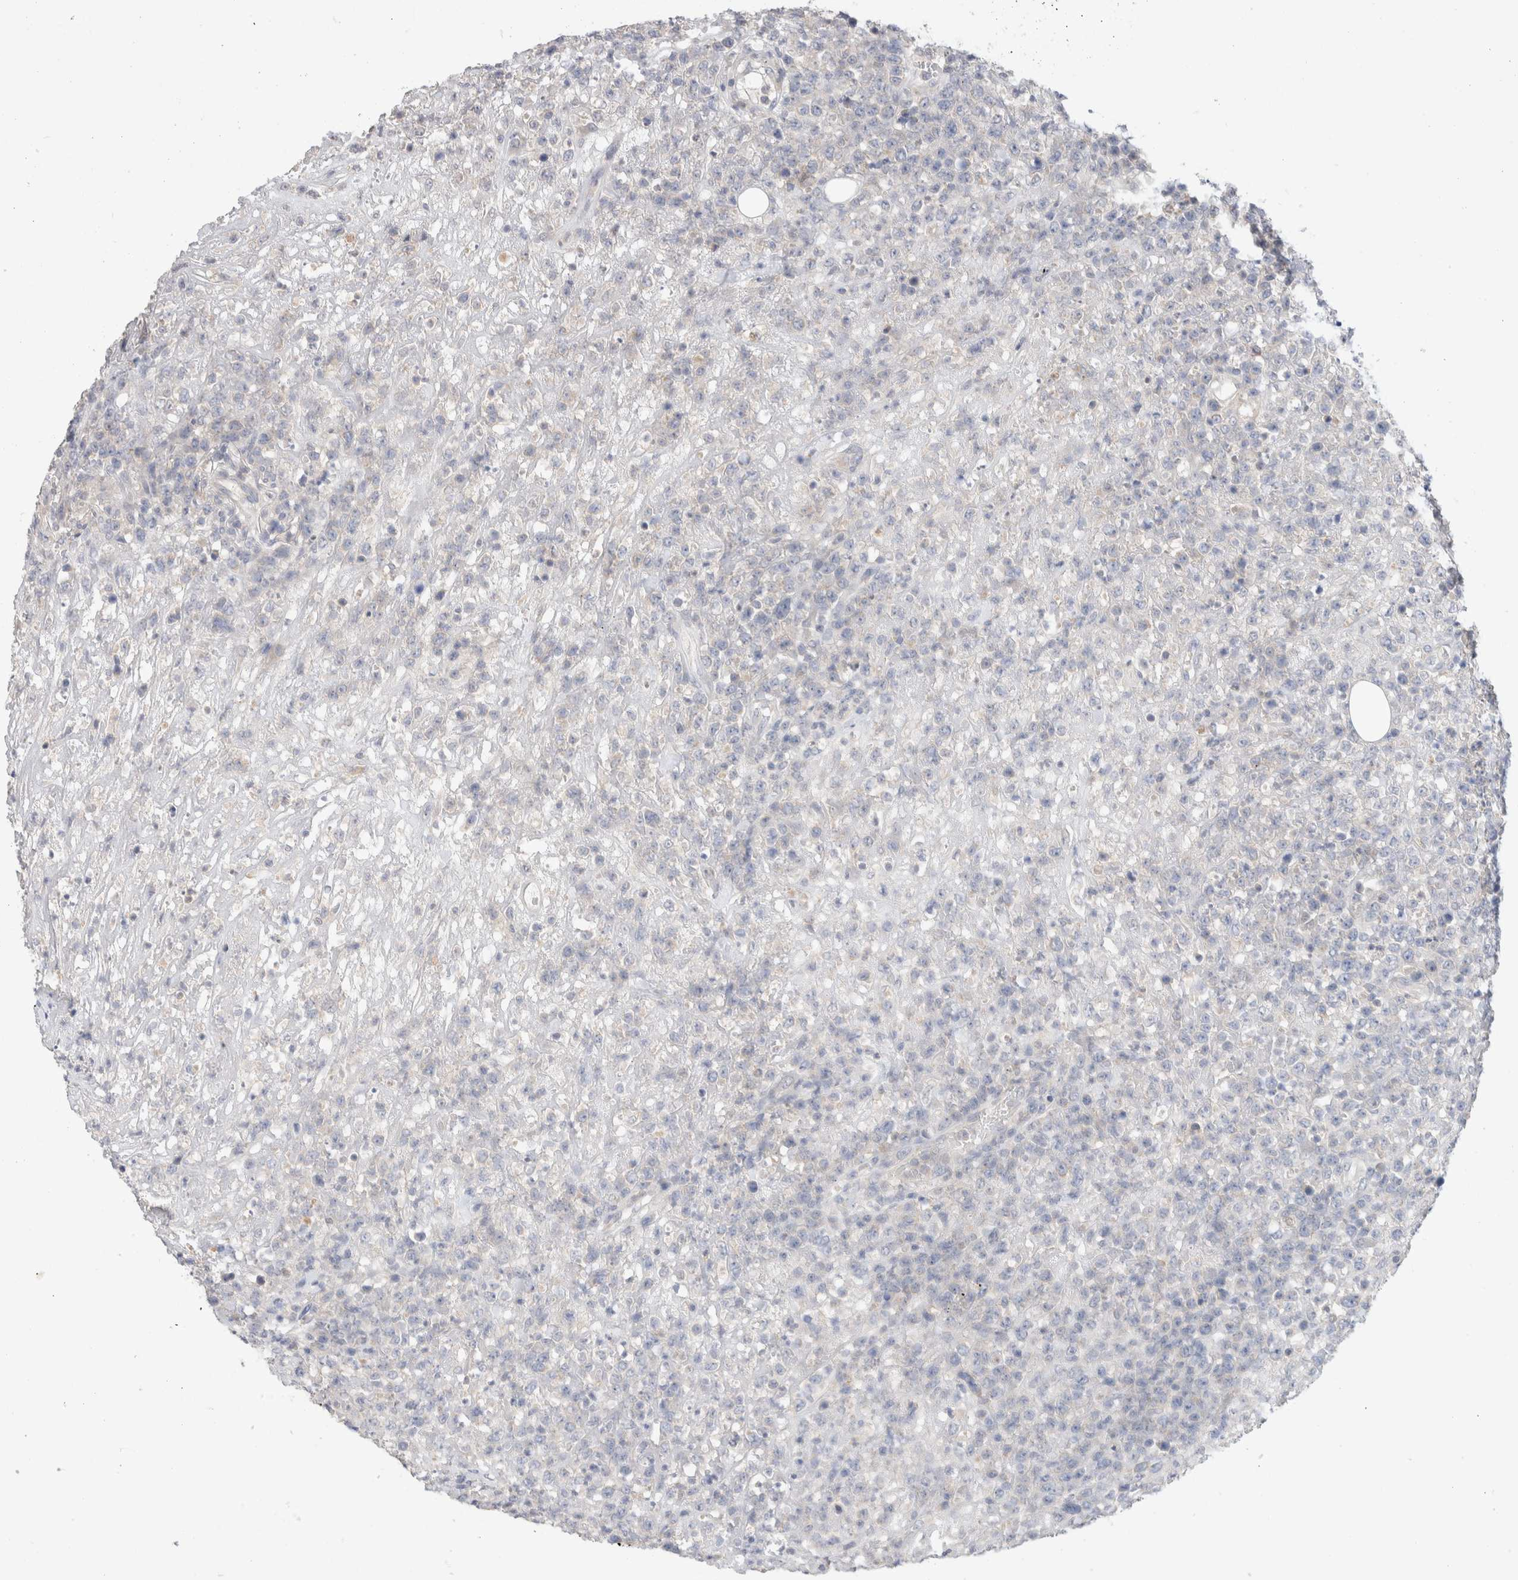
{"staining": {"intensity": "negative", "quantity": "none", "location": "none"}, "tissue": "lymphoma", "cell_type": "Tumor cells", "image_type": "cancer", "snomed": [{"axis": "morphology", "description": "Malignant lymphoma, non-Hodgkin's type, High grade"}, {"axis": "topography", "description": "Colon"}], "caption": "Histopathology image shows no significant protein staining in tumor cells of high-grade malignant lymphoma, non-Hodgkin's type.", "gene": "MPP2", "patient": {"sex": "female", "age": 53}}